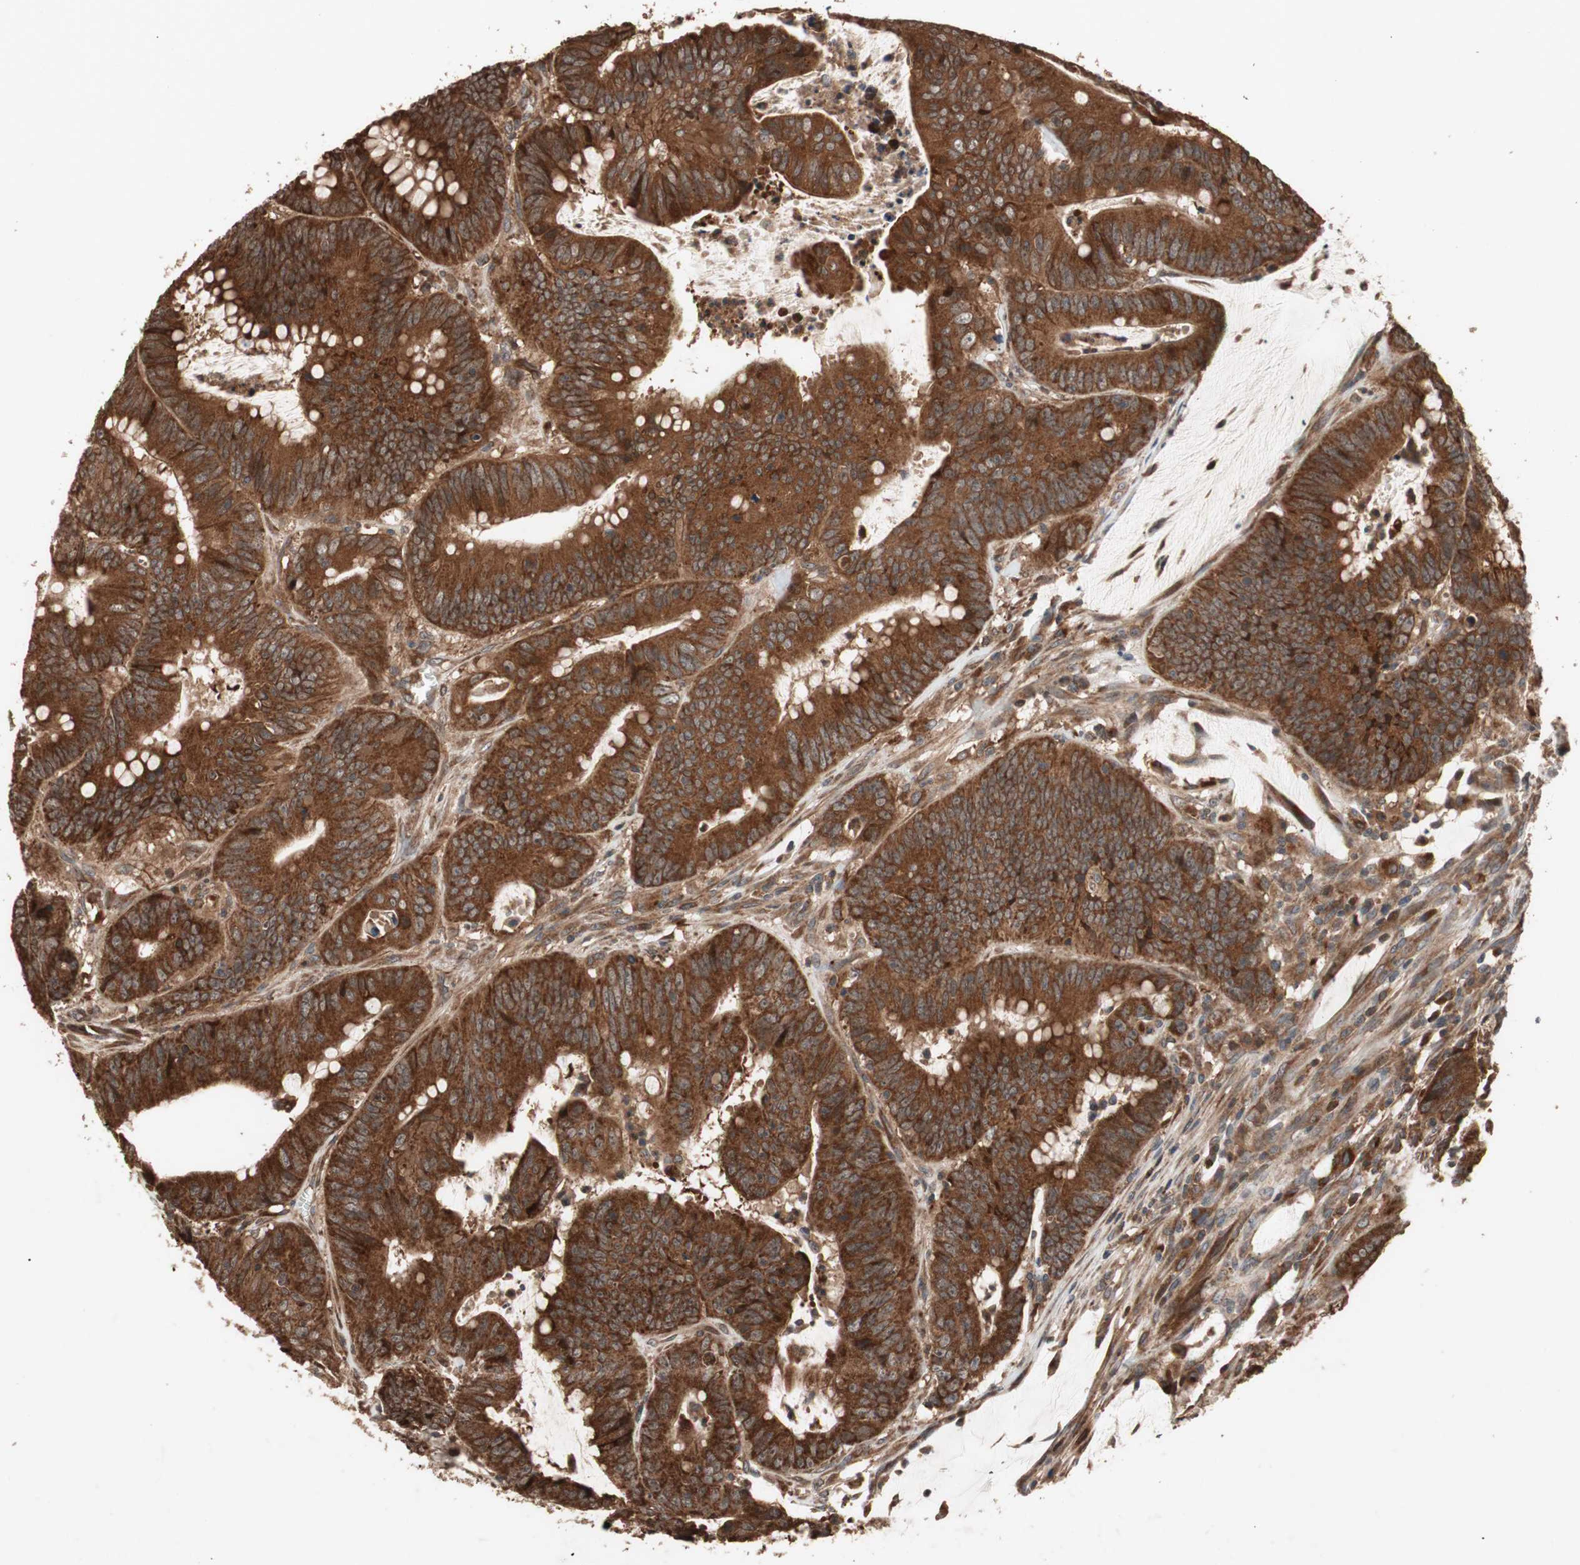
{"staining": {"intensity": "strong", "quantity": ">75%", "location": "cytoplasmic/membranous"}, "tissue": "colorectal cancer", "cell_type": "Tumor cells", "image_type": "cancer", "snomed": [{"axis": "morphology", "description": "Adenocarcinoma, NOS"}, {"axis": "topography", "description": "Colon"}], "caption": "Protein staining displays strong cytoplasmic/membranous expression in about >75% of tumor cells in colorectal adenocarcinoma.", "gene": "RAB1A", "patient": {"sex": "male", "age": 45}}